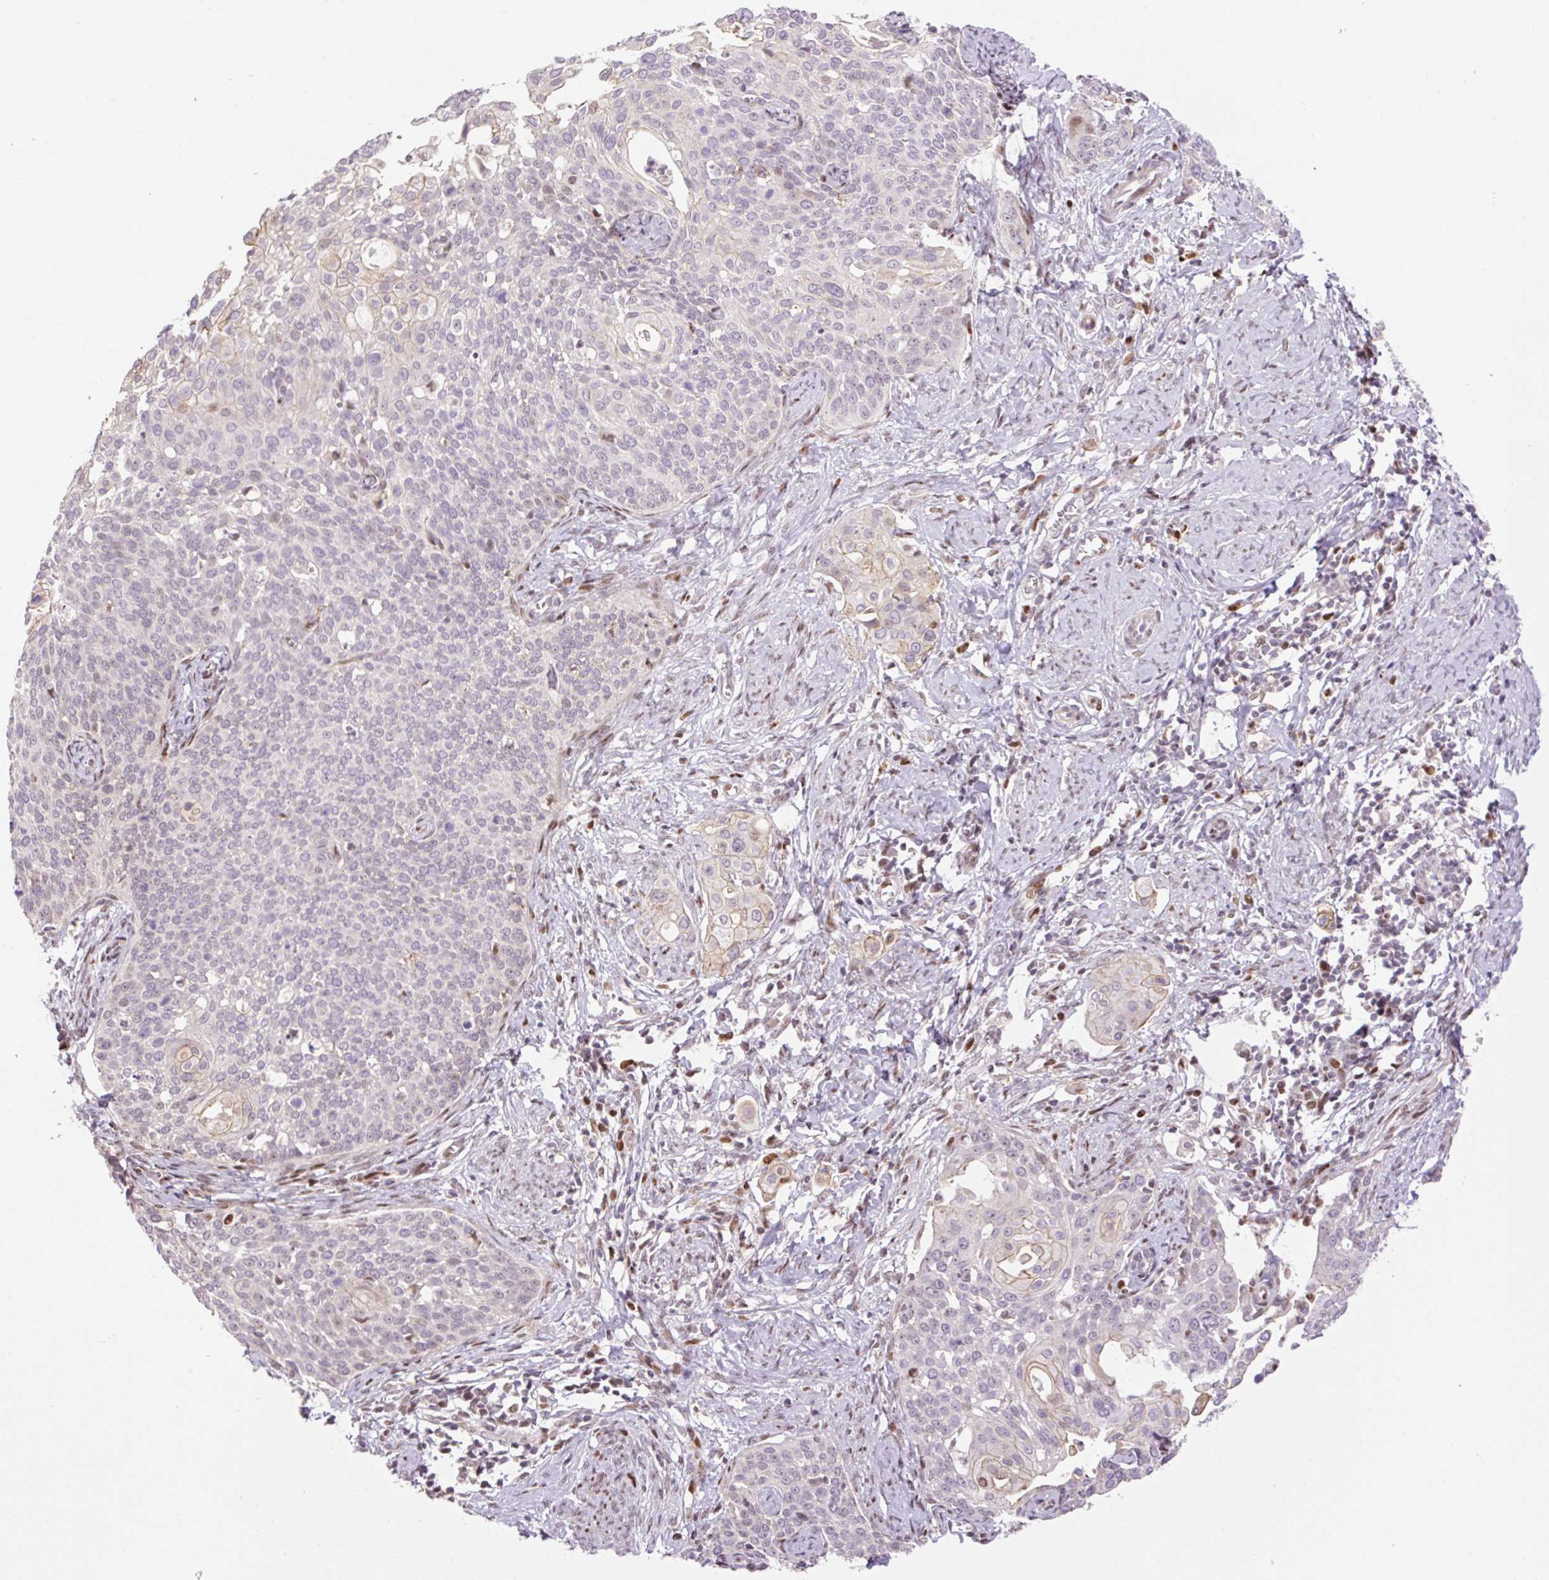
{"staining": {"intensity": "moderate", "quantity": "<25%", "location": "nuclear"}, "tissue": "cervical cancer", "cell_type": "Tumor cells", "image_type": "cancer", "snomed": [{"axis": "morphology", "description": "Squamous cell carcinoma, NOS"}, {"axis": "topography", "description": "Cervix"}], "caption": "Protein staining by IHC demonstrates moderate nuclear positivity in about <25% of tumor cells in squamous cell carcinoma (cervical).", "gene": "RIPPLY3", "patient": {"sex": "female", "age": 44}}